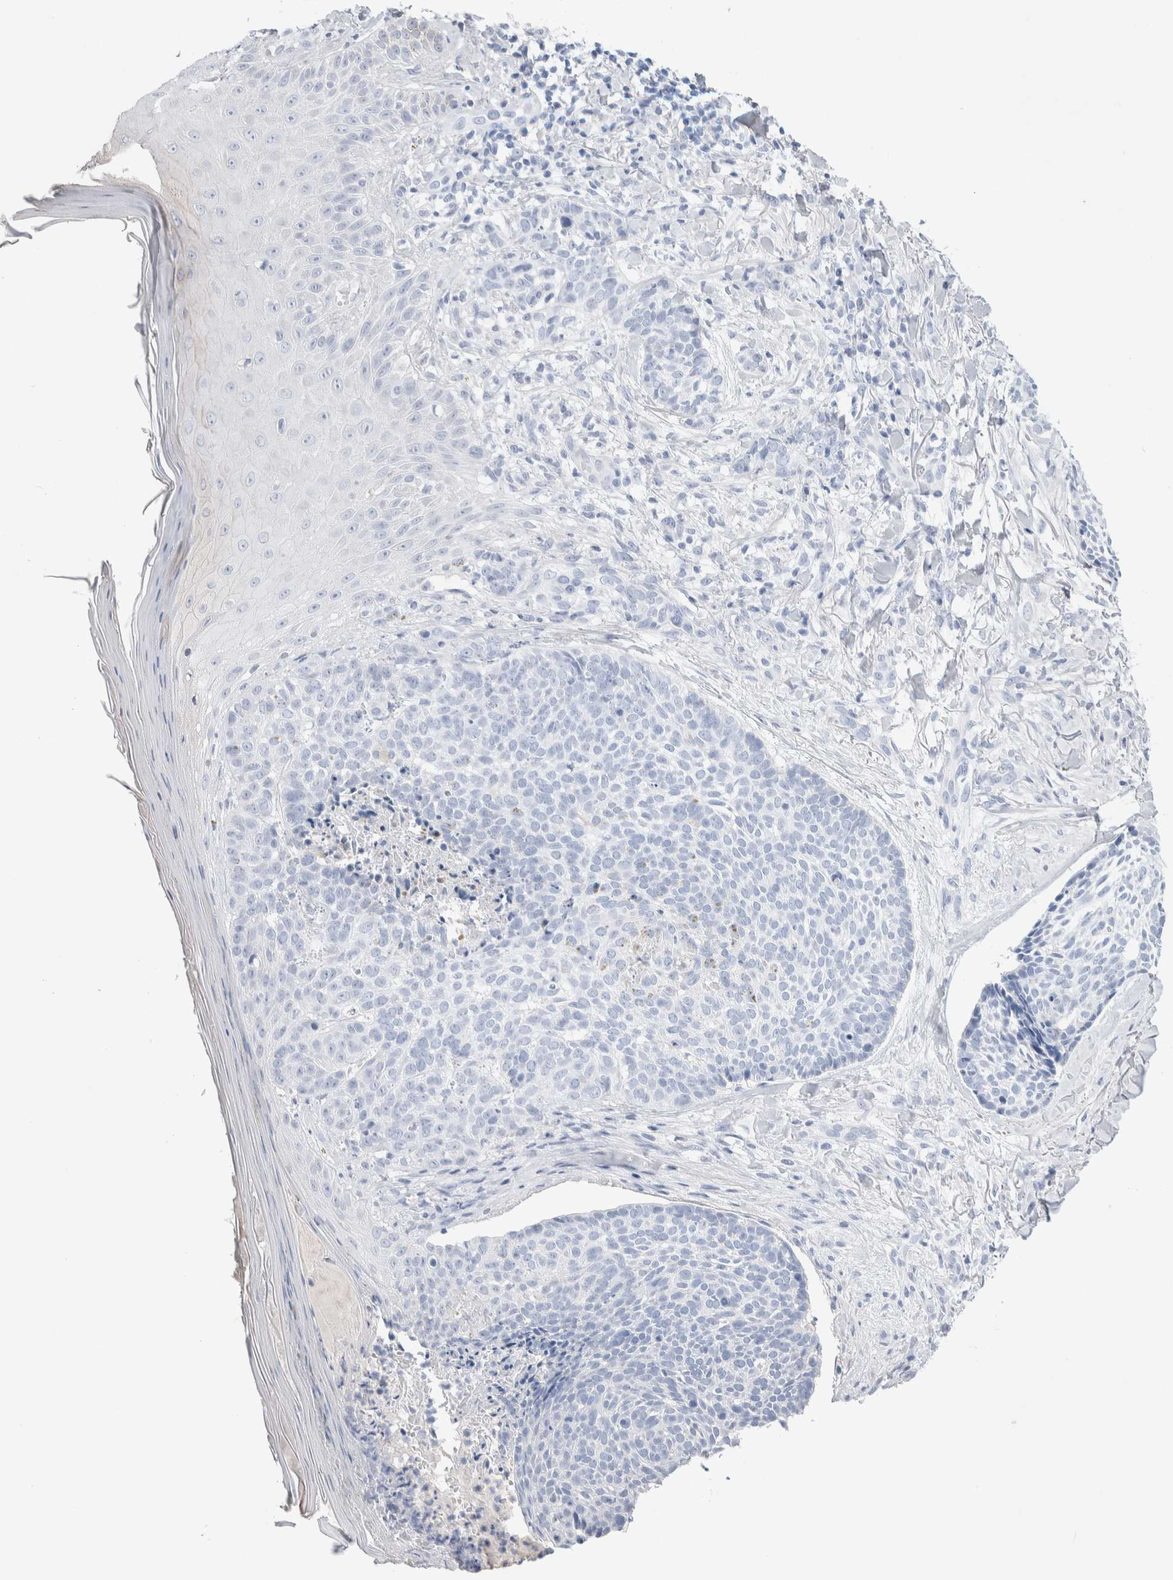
{"staining": {"intensity": "negative", "quantity": "none", "location": "none"}, "tissue": "skin cancer", "cell_type": "Tumor cells", "image_type": "cancer", "snomed": [{"axis": "morphology", "description": "Normal tissue, NOS"}, {"axis": "morphology", "description": "Basal cell carcinoma"}, {"axis": "topography", "description": "Skin"}], "caption": "IHC image of neoplastic tissue: human skin cancer stained with DAB (3,3'-diaminobenzidine) displays no significant protein positivity in tumor cells.", "gene": "GDA", "patient": {"sex": "male", "age": 67}}